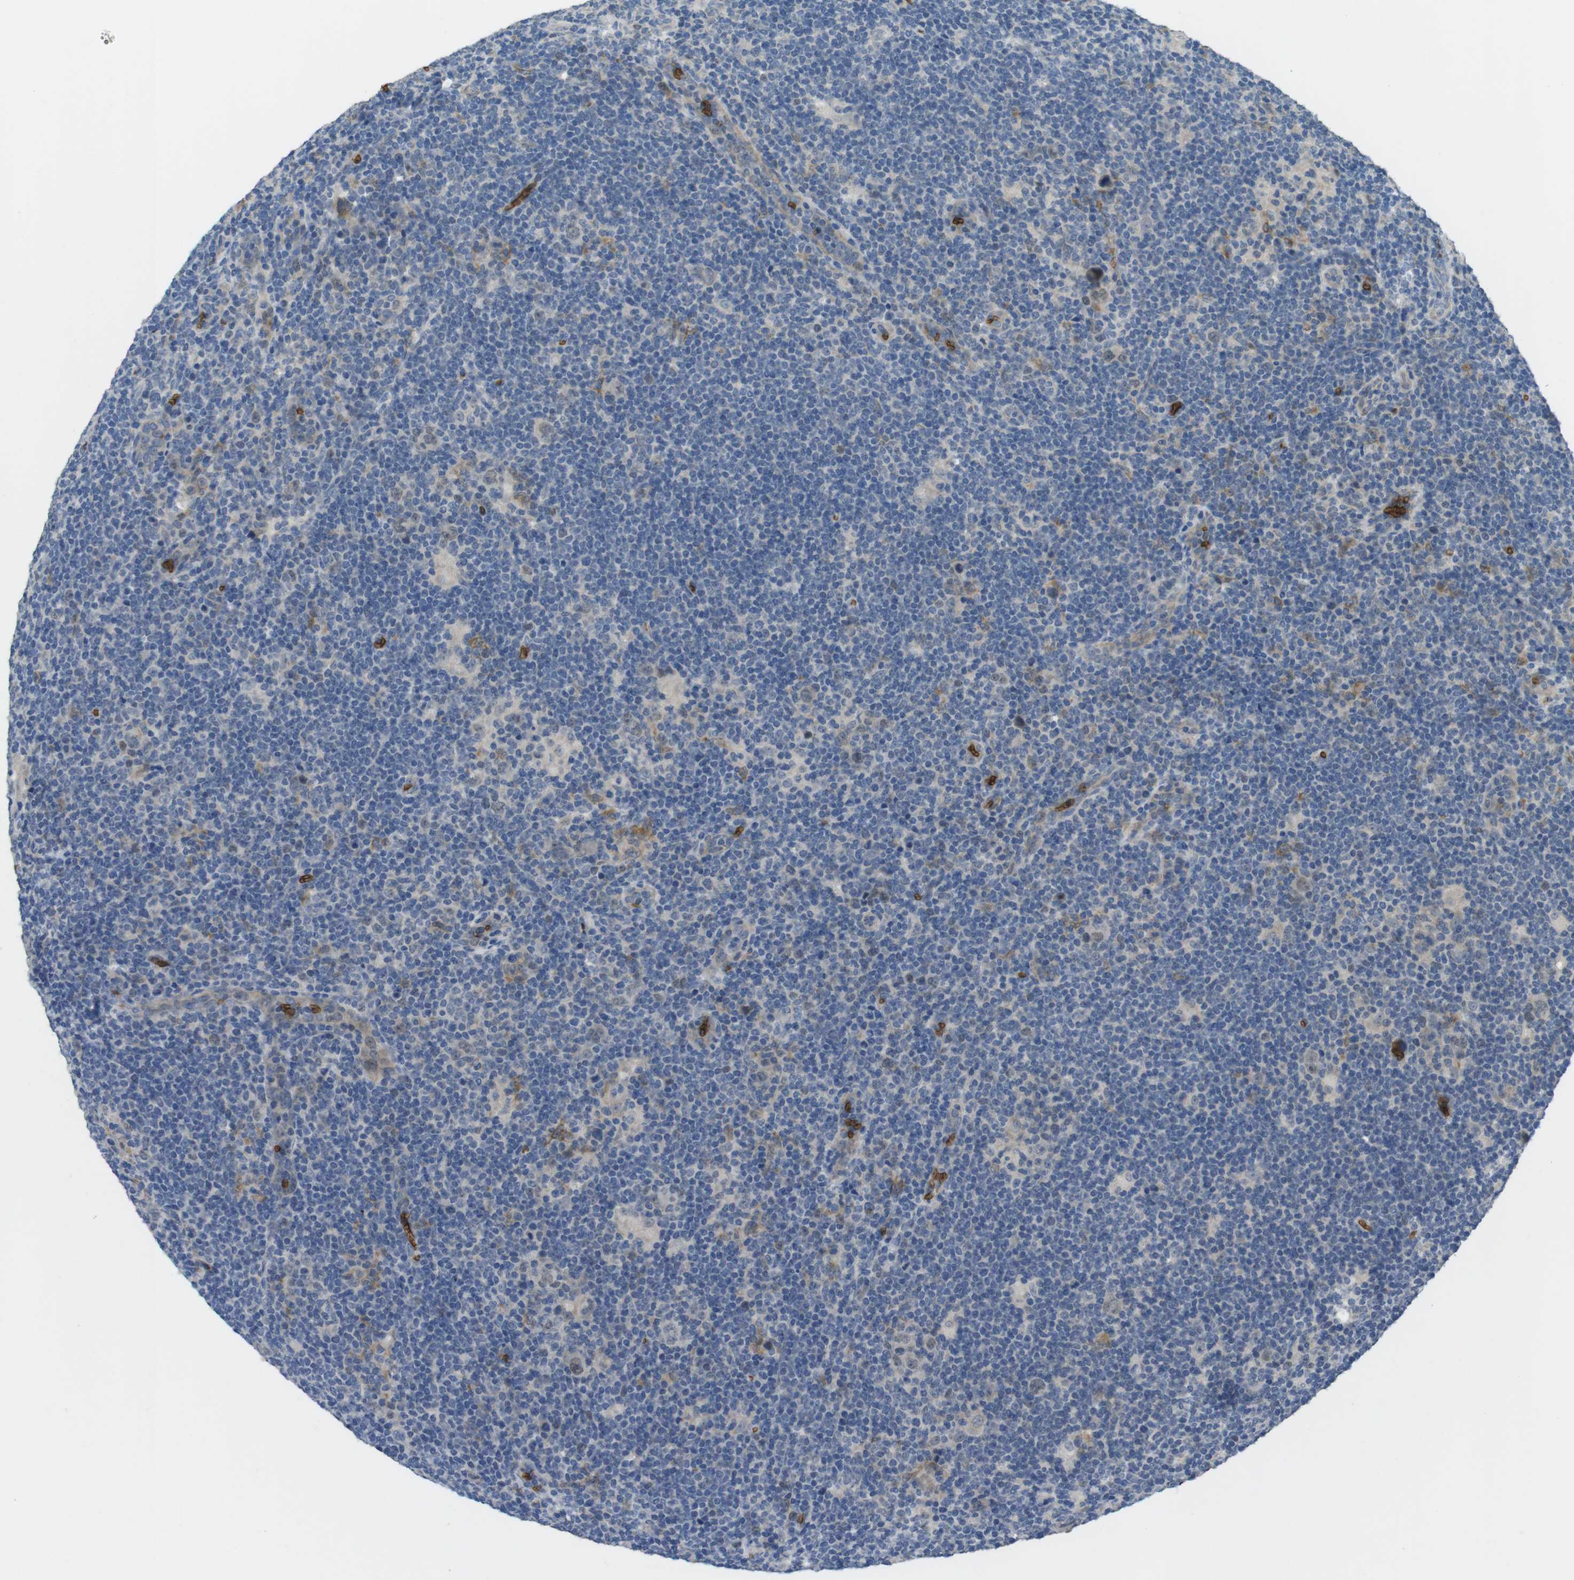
{"staining": {"intensity": "weak", "quantity": "<25%", "location": "cytoplasmic/membranous,nuclear"}, "tissue": "lymphoma", "cell_type": "Tumor cells", "image_type": "cancer", "snomed": [{"axis": "morphology", "description": "Hodgkin's disease, NOS"}, {"axis": "topography", "description": "Lymph node"}], "caption": "High power microscopy micrograph of an IHC image of lymphoma, revealing no significant positivity in tumor cells.", "gene": "GYPA", "patient": {"sex": "female", "age": 57}}